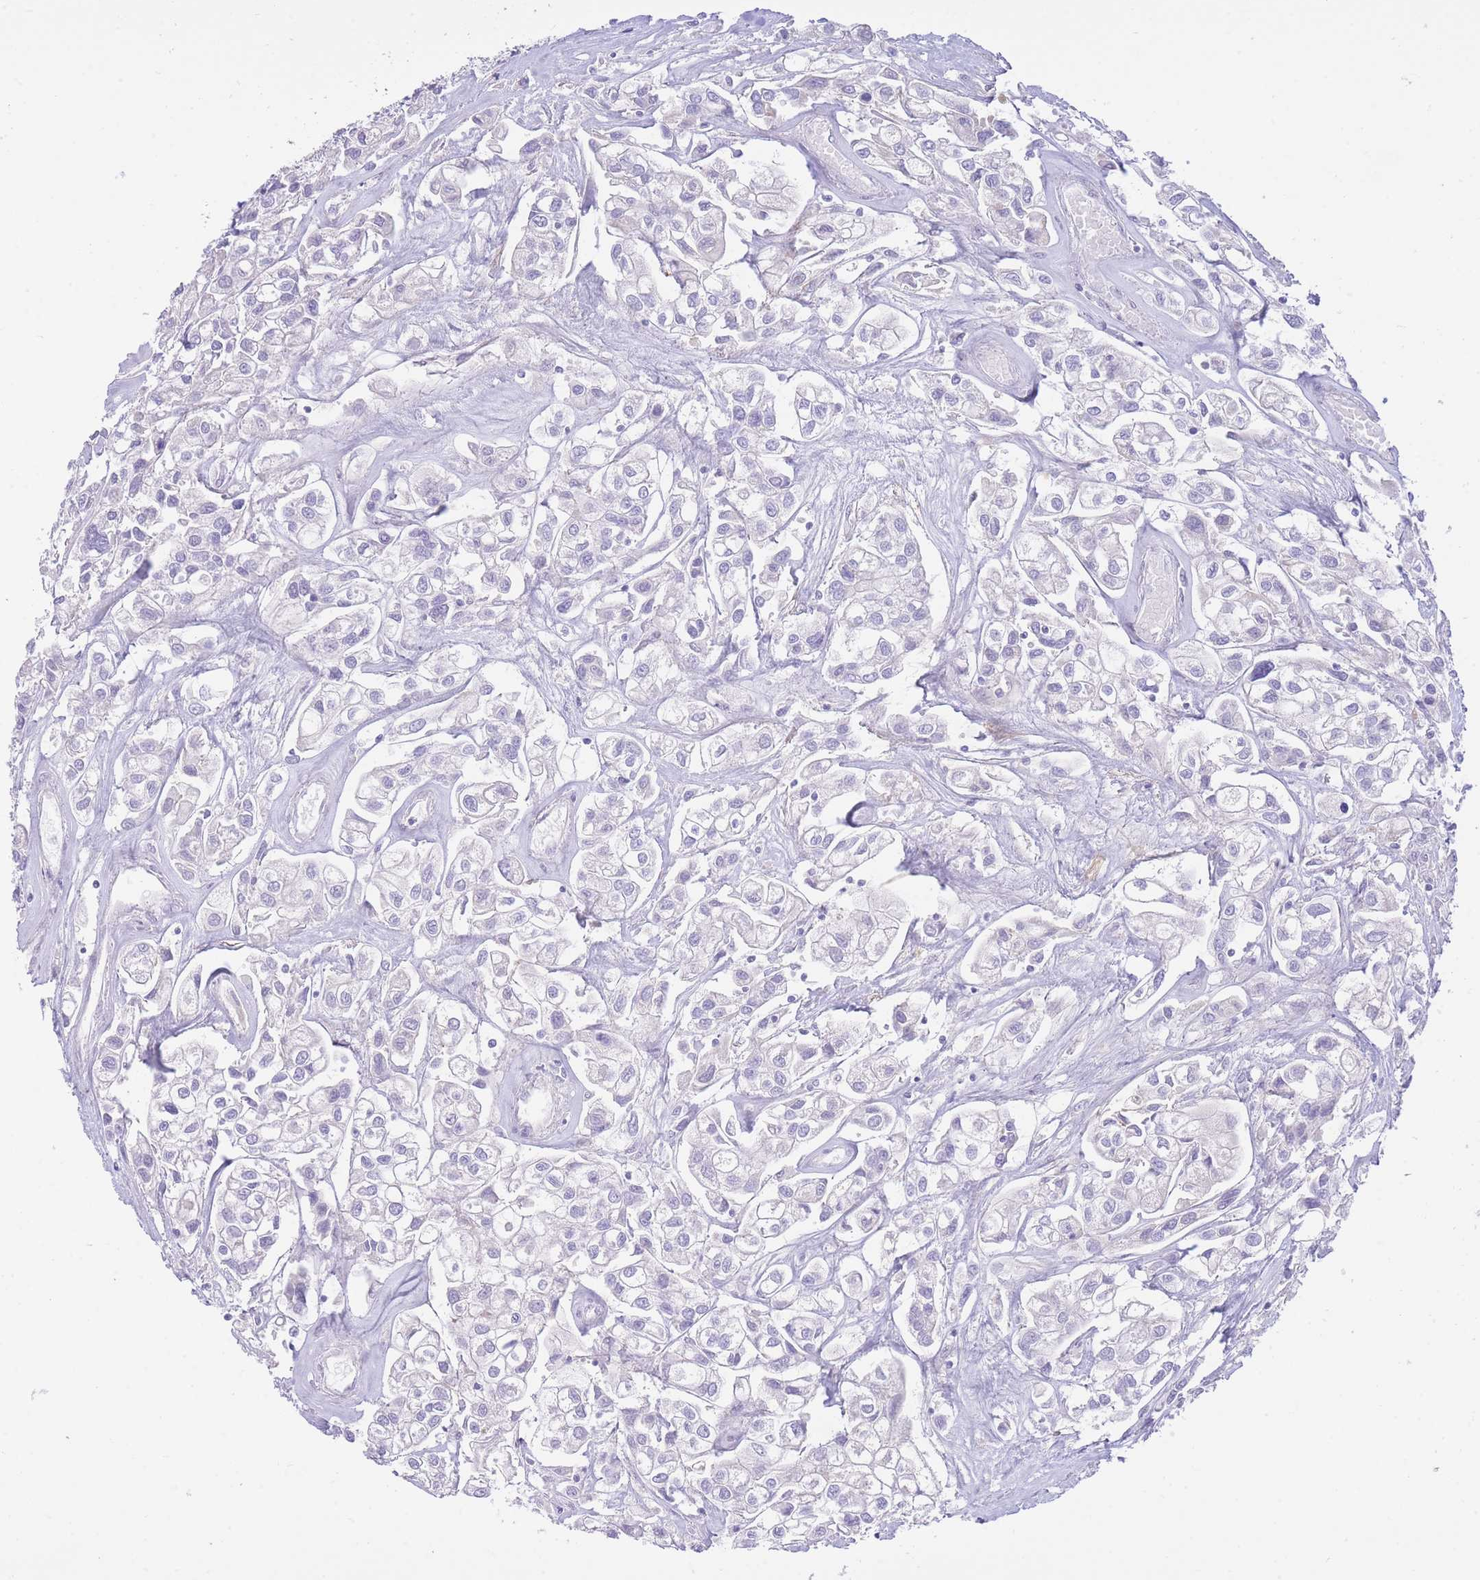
{"staining": {"intensity": "negative", "quantity": "none", "location": "none"}, "tissue": "urothelial cancer", "cell_type": "Tumor cells", "image_type": "cancer", "snomed": [{"axis": "morphology", "description": "Urothelial carcinoma, High grade"}, {"axis": "topography", "description": "Urinary bladder"}], "caption": "Photomicrograph shows no protein positivity in tumor cells of urothelial carcinoma (high-grade) tissue.", "gene": "PGM1", "patient": {"sex": "male", "age": 67}}